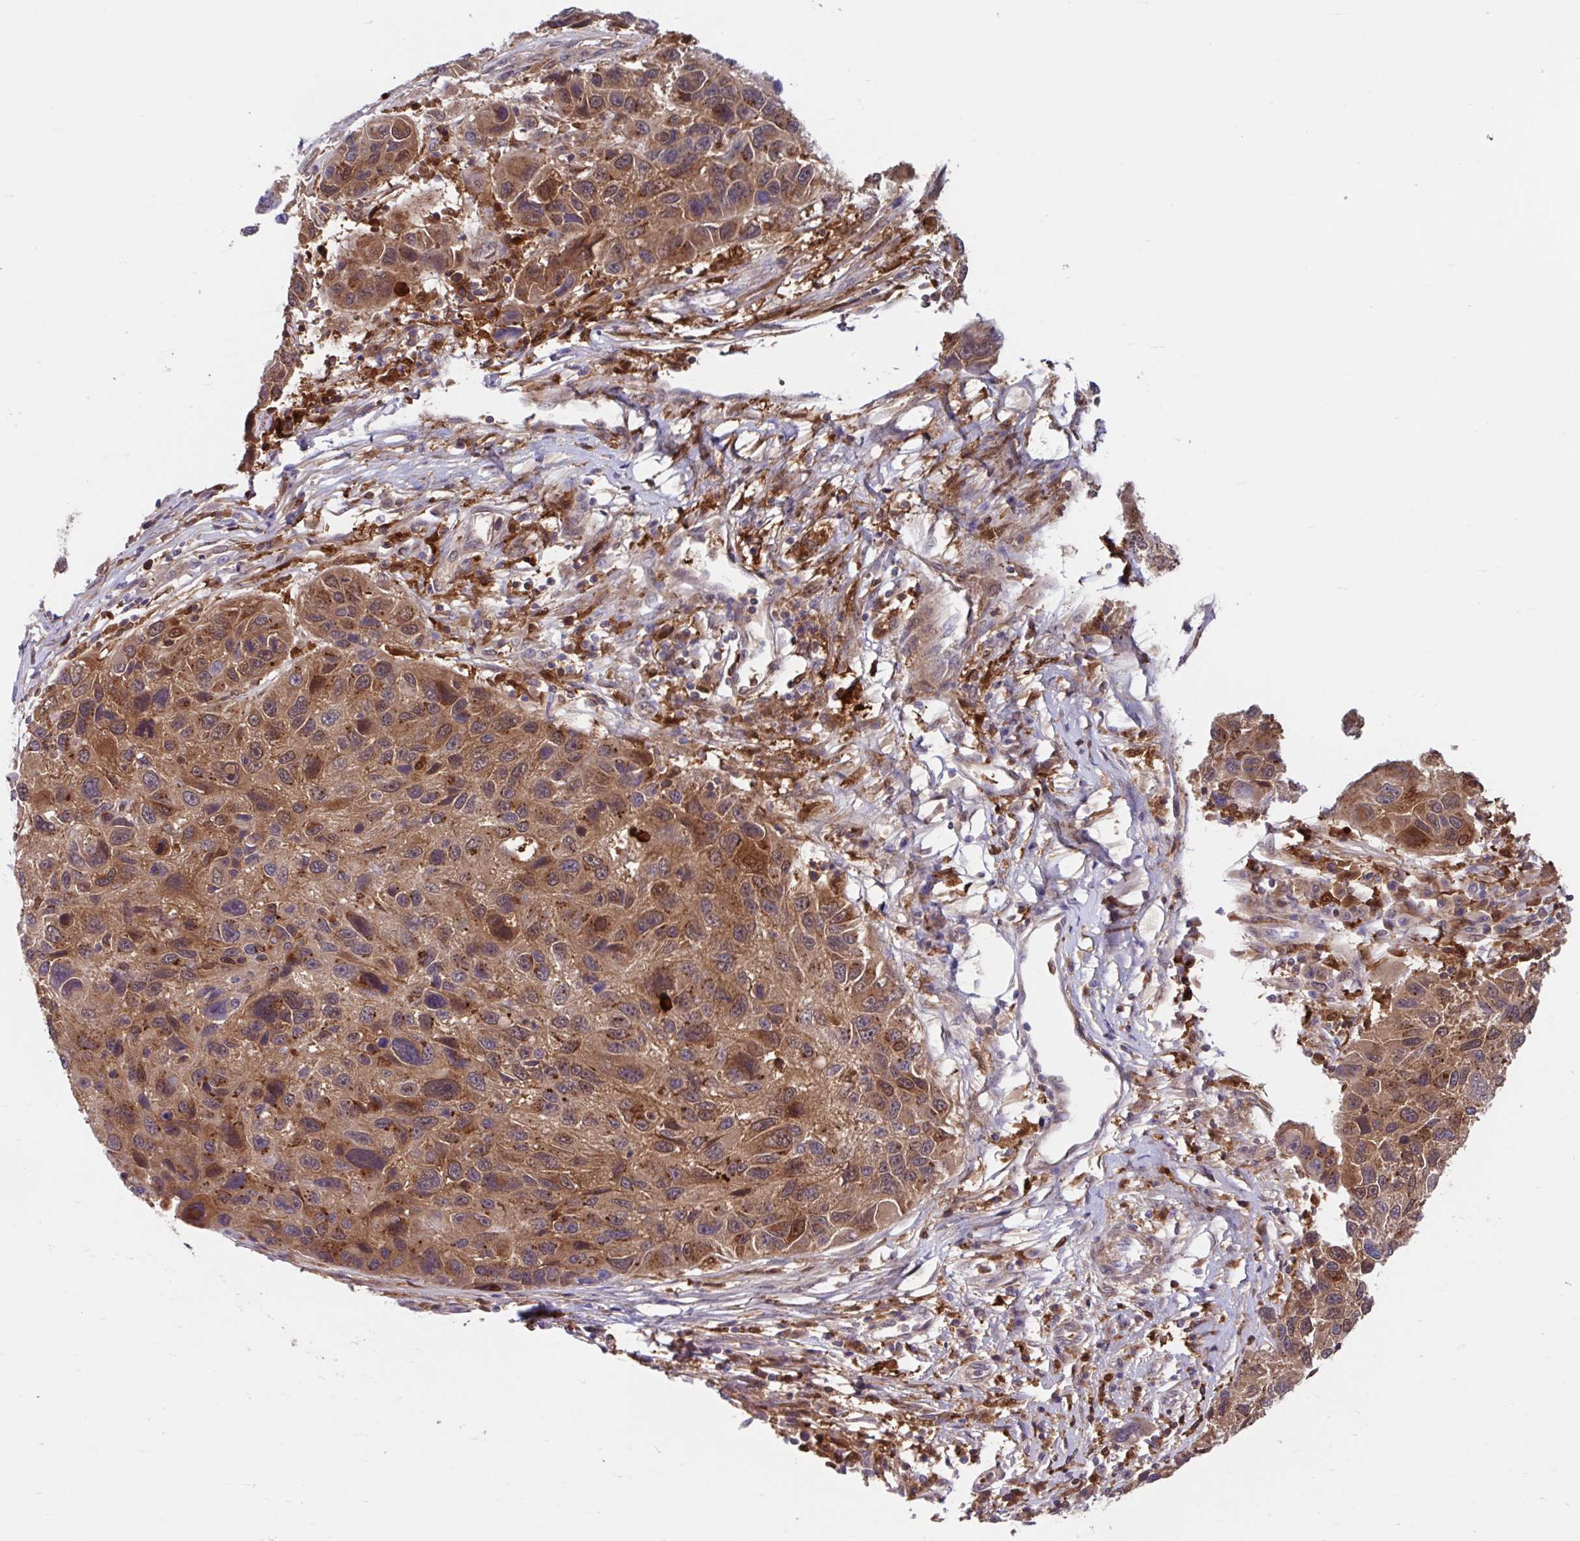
{"staining": {"intensity": "moderate", "quantity": ">75%", "location": "cytoplasmic/membranous"}, "tissue": "melanoma", "cell_type": "Tumor cells", "image_type": "cancer", "snomed": [{"axis": "morphology", "description": "Malignant melanoma, NOS"}, {"axis": "topography", "description": "Skin"}], "caption": "Melanoma stained with DAB (3,3'-diaminobenzidine) immunohistochemistry displays medium levels of moderate cytoplasmic/membranous expression in approximately >75% of tumor cells.", "gene": "BLVRA", "patient": {"sex": "male", "age": 53}}